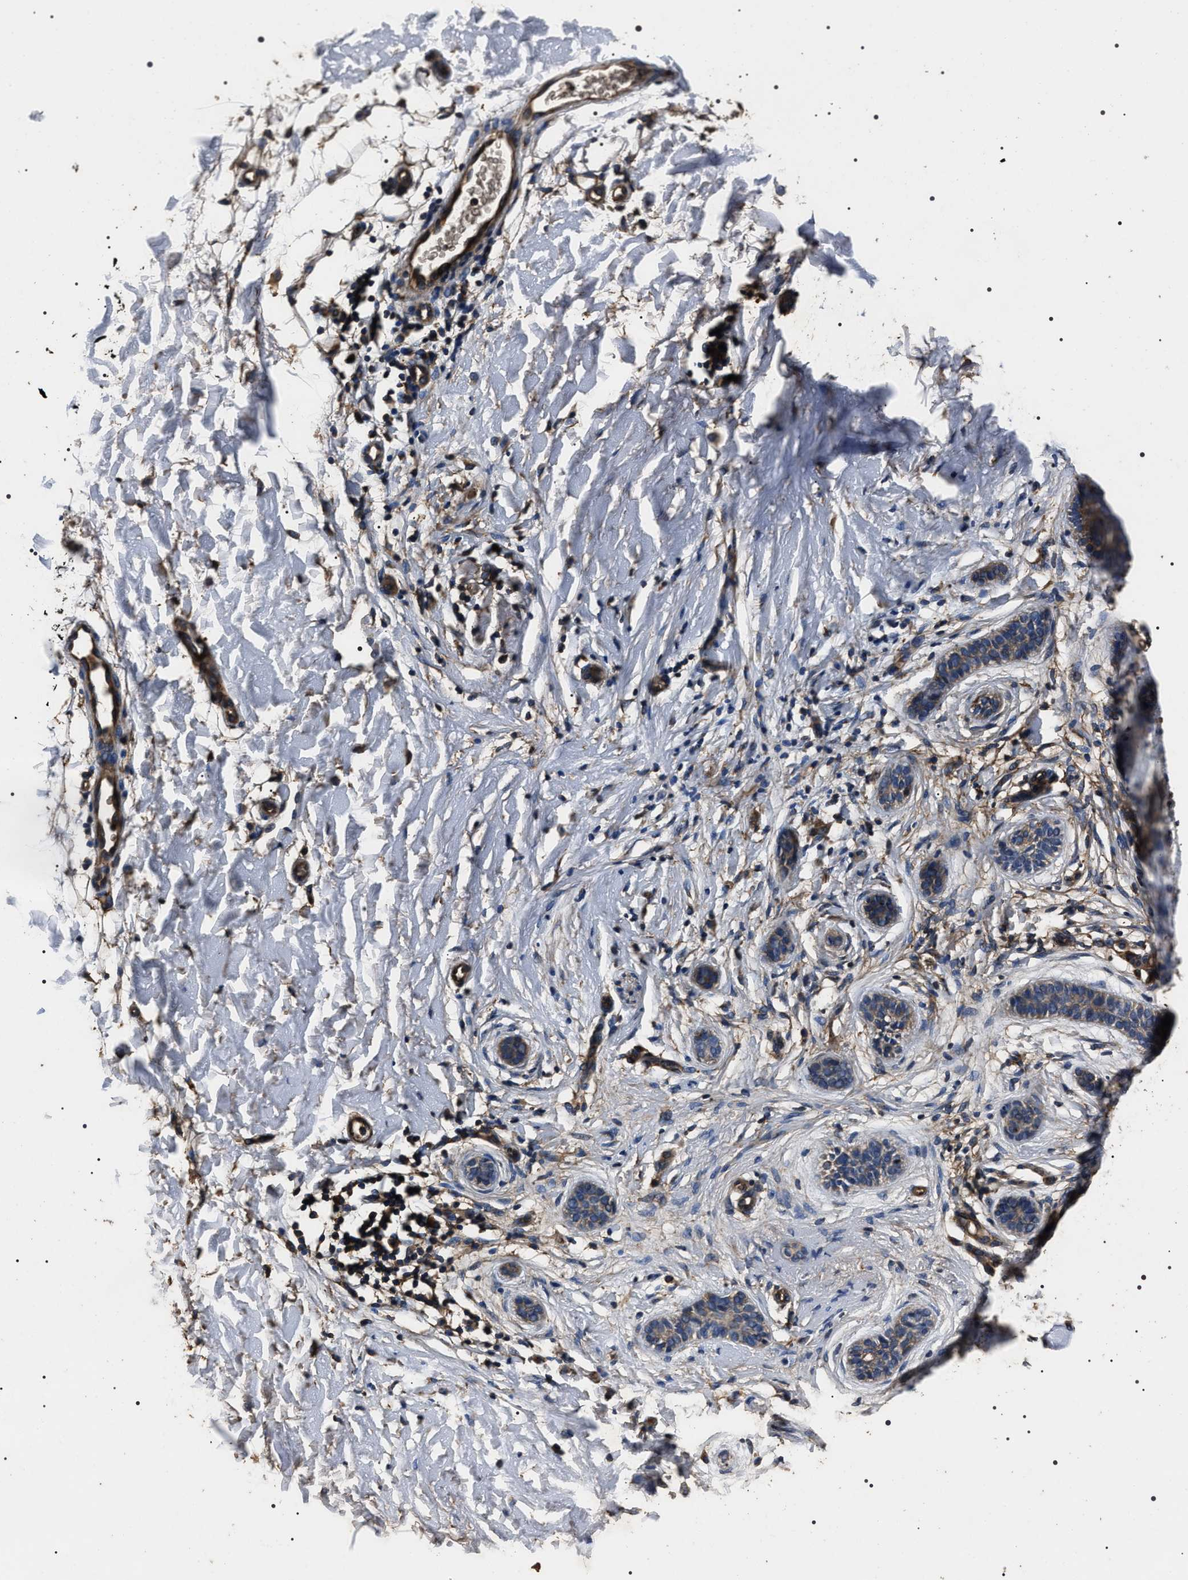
{"staining": {"intensity": "weak", "quantity": "<25%", "location": "cytoplasmic/membranous"}, "tissue": "skin cancer", "cell_type": "Tumor cells", "image_type": "cancer", "snomed": [{"axis": "morphology", "description": "Normal tissue, NOS"}, {"axis": "morphology", "description": "Basal cell carcinoma"}, {"axis": "topography", "description": "Skin"}], "caption": "DAB immunohistochemical staining of human skin cancer (basal cell carcinoma) shows no significant expression in tumor cells.", "gene": "HSCB", "patient": {"sex": "male", "age": 63}}